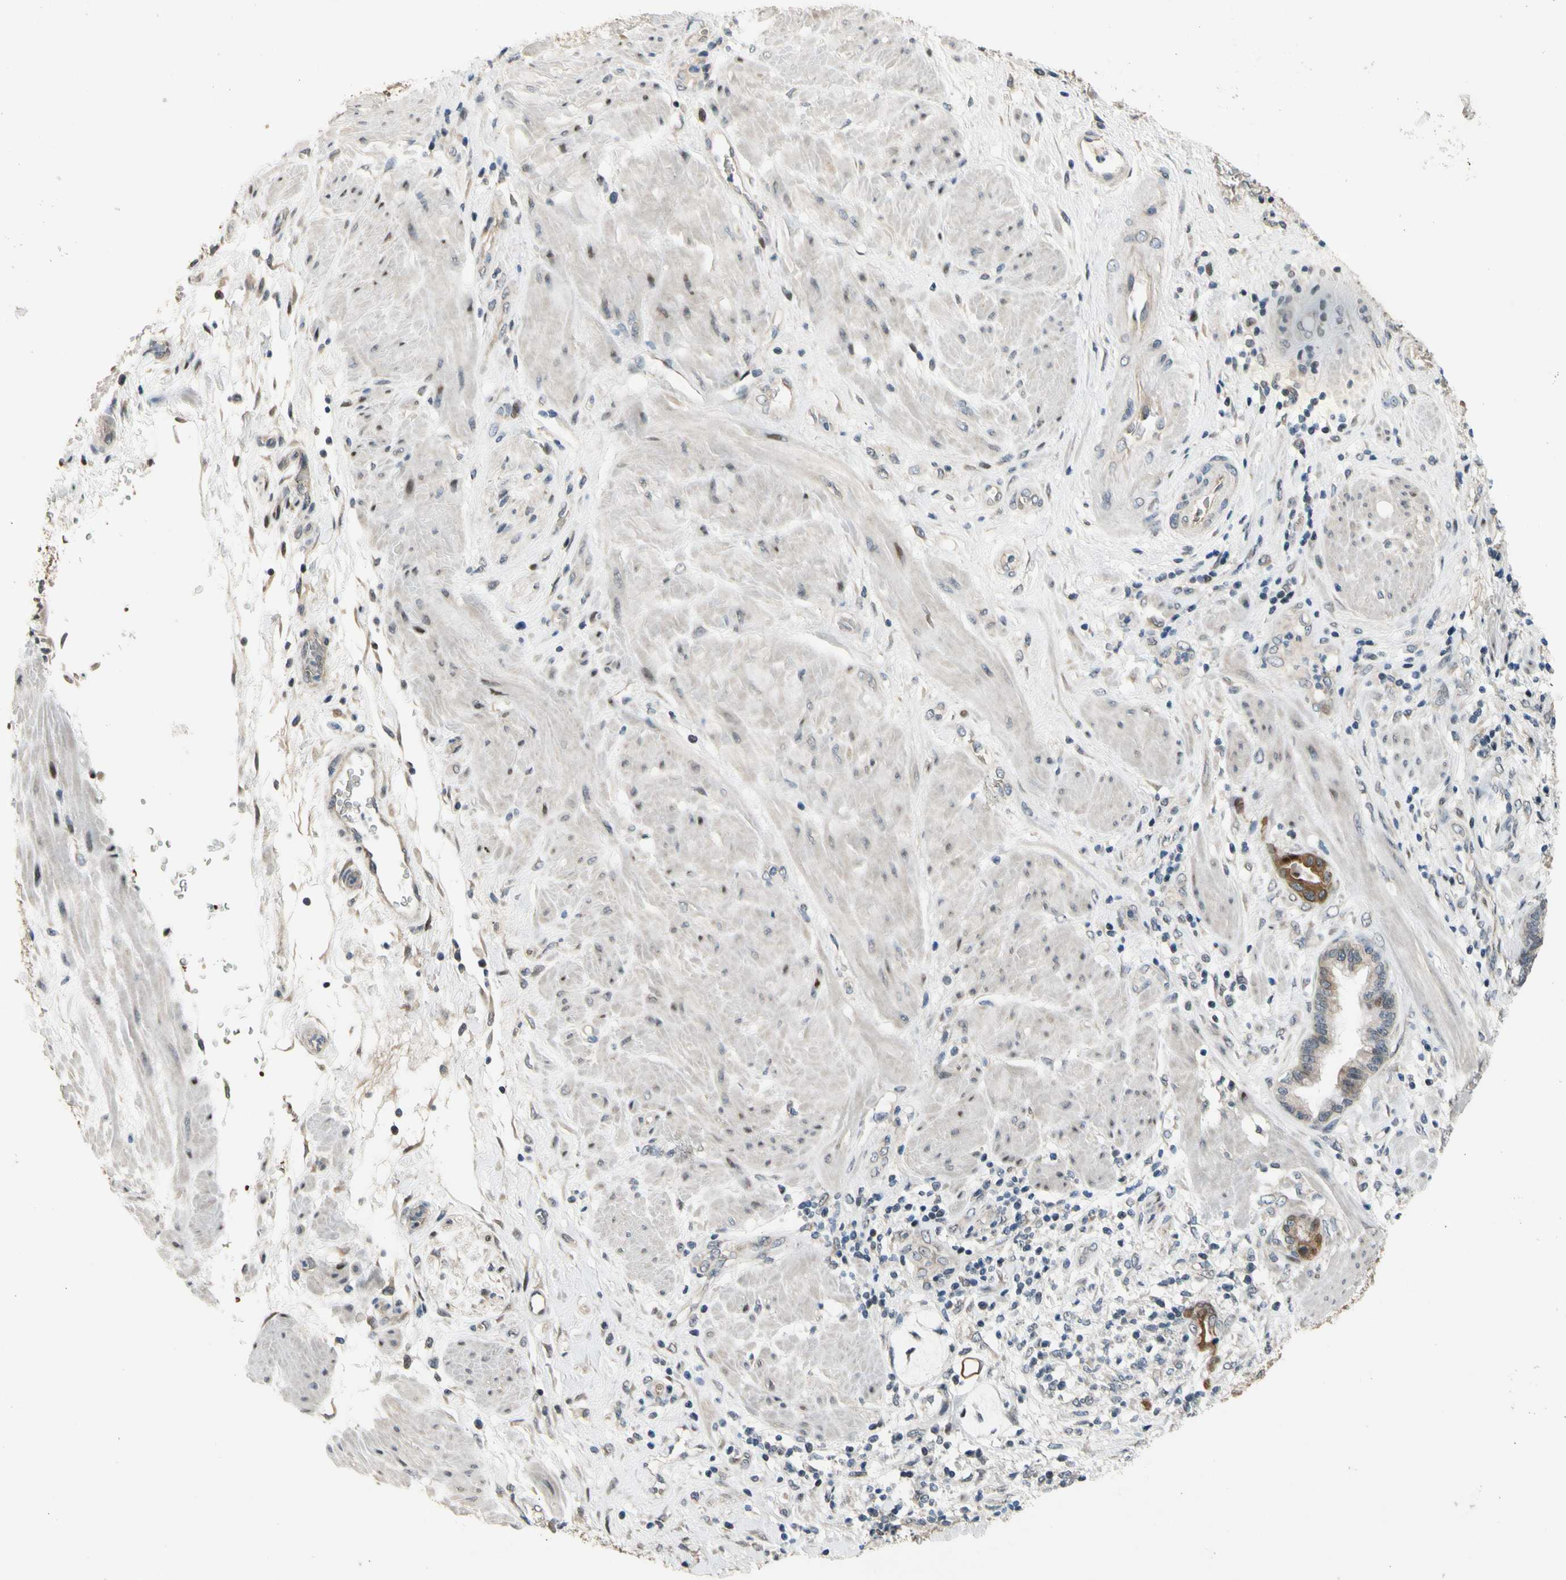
{"staining": {"intensity": "moderate", "quantity": "25%-75%", "location": "cytoplasmic/membranous"}, "tissue": "pancreatic cancer", "cell_type": "Tumor cells", "image_type": "cancer", "snomed": [{"axis": "morphology", "description": "Adenocarcinoma, NOS"}, {"axis": "topography", "description": "Pancreas"}], "caption": "Adenocarcinoma (pancreatic) stained with DAB (3,3'-diaminobenzidine) immunohistochemistry shows medium levels of moderate cytoplasmic/membranous staining in about 25%-75% of tumor cells.", "gene": "ZNF184", "patient": {"sex": "female", "age": 64}}